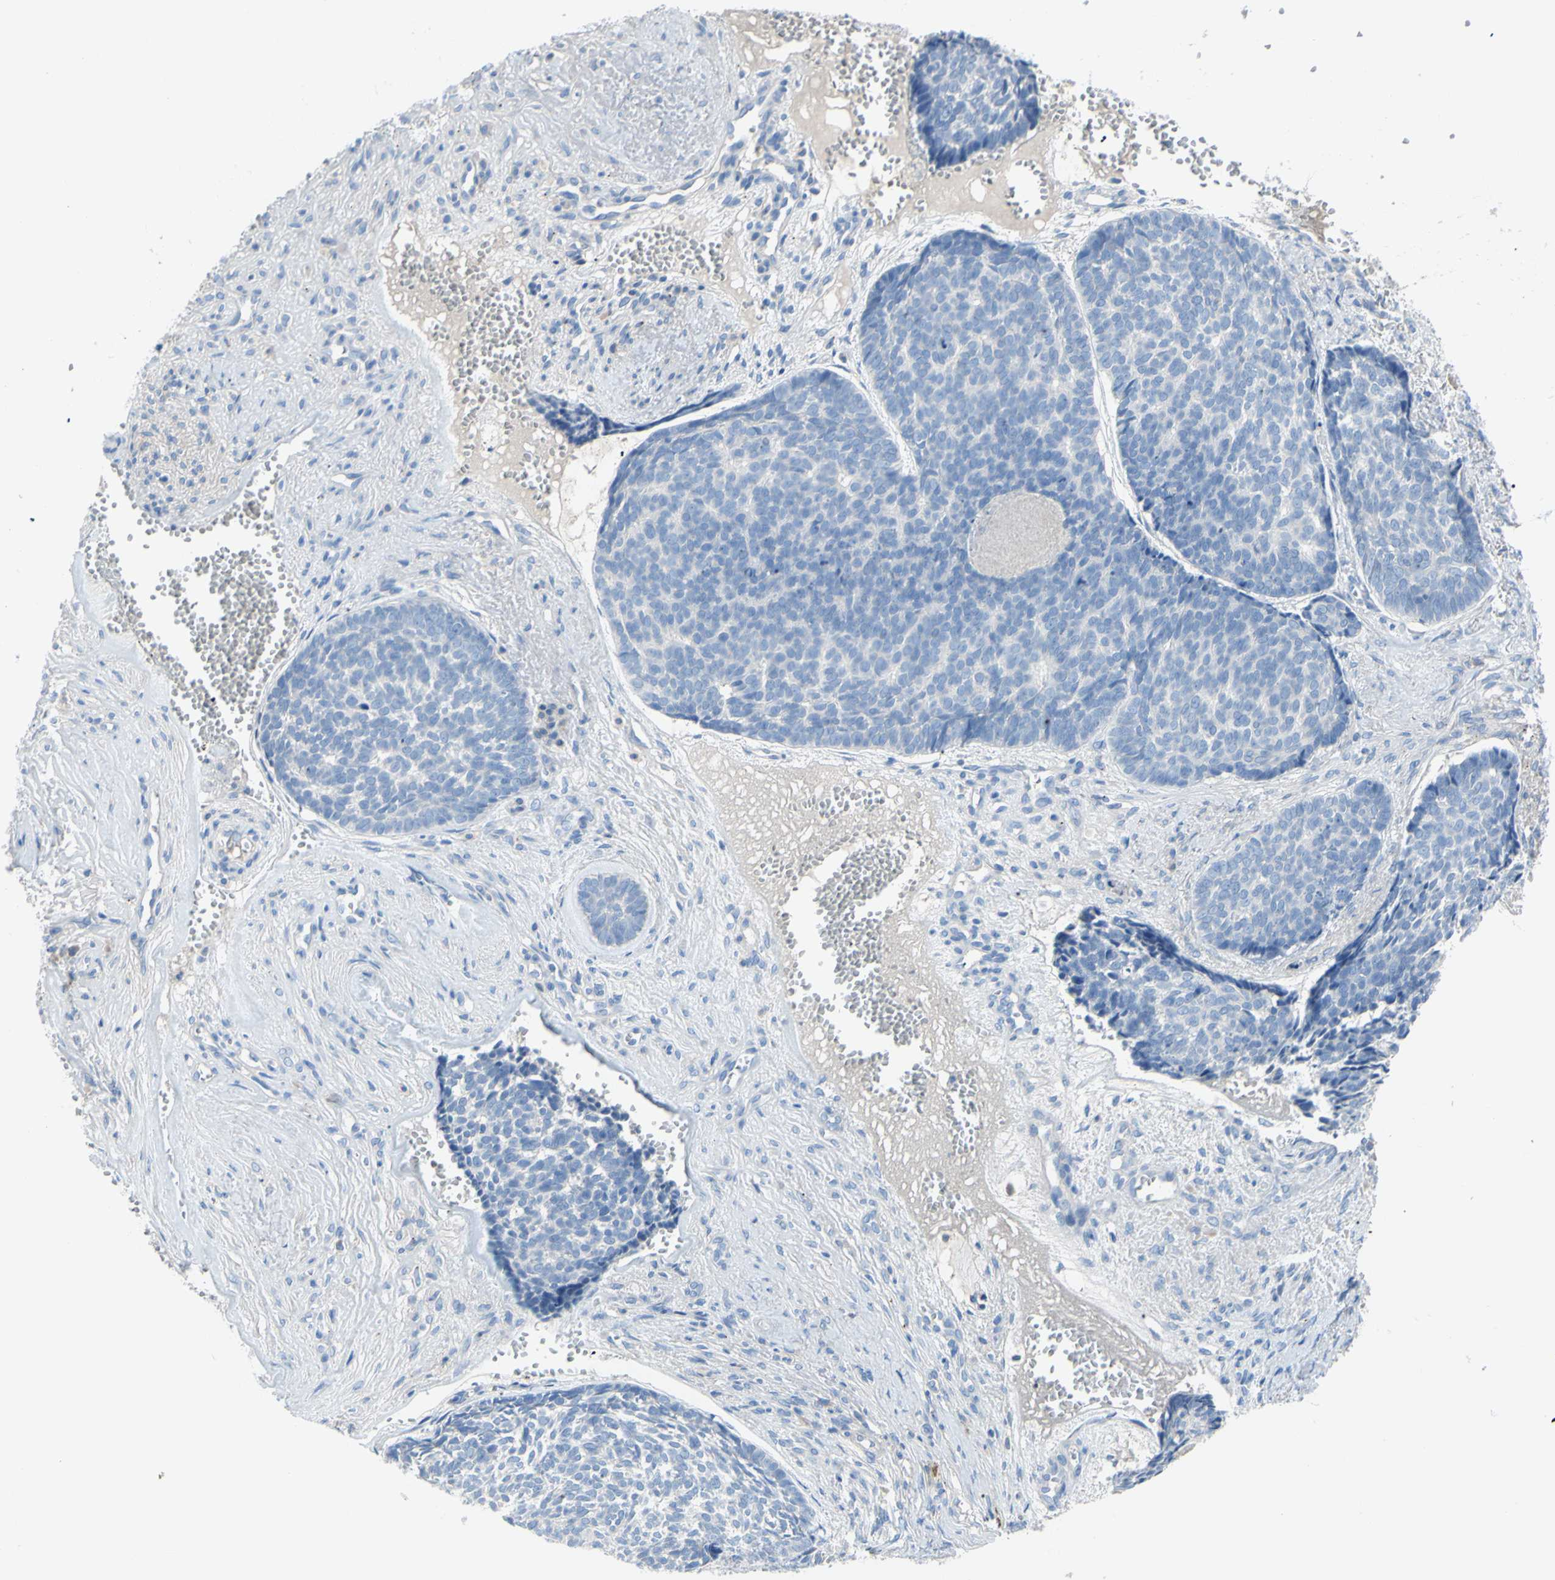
{"staining": {"intensity": "negative", "quantity": "none", "location": "none"}, "tissue": "skin cancer", "cell_type": "Tumor cells", "image_type": "cancer", "snomed": [{"axis": "morphology", "description": "Basal cell carcinoma"}, {"axis": "topography", "description": "Skin"}], "caption": "High magnification brightfield microscopy of skin cancer stained with DAB (3,3'-diaminobenzidine) (brown) and counterstained with hematoxylin (blue): tumor cells show no significant positivity. Brightfield microscopy of immunohistochemistry stained with DAB (brown) and hematoxylin (blue), captured at high magnification.", "gene": "TMEM59L", "patient": {"sex": "male", "age": 84}}